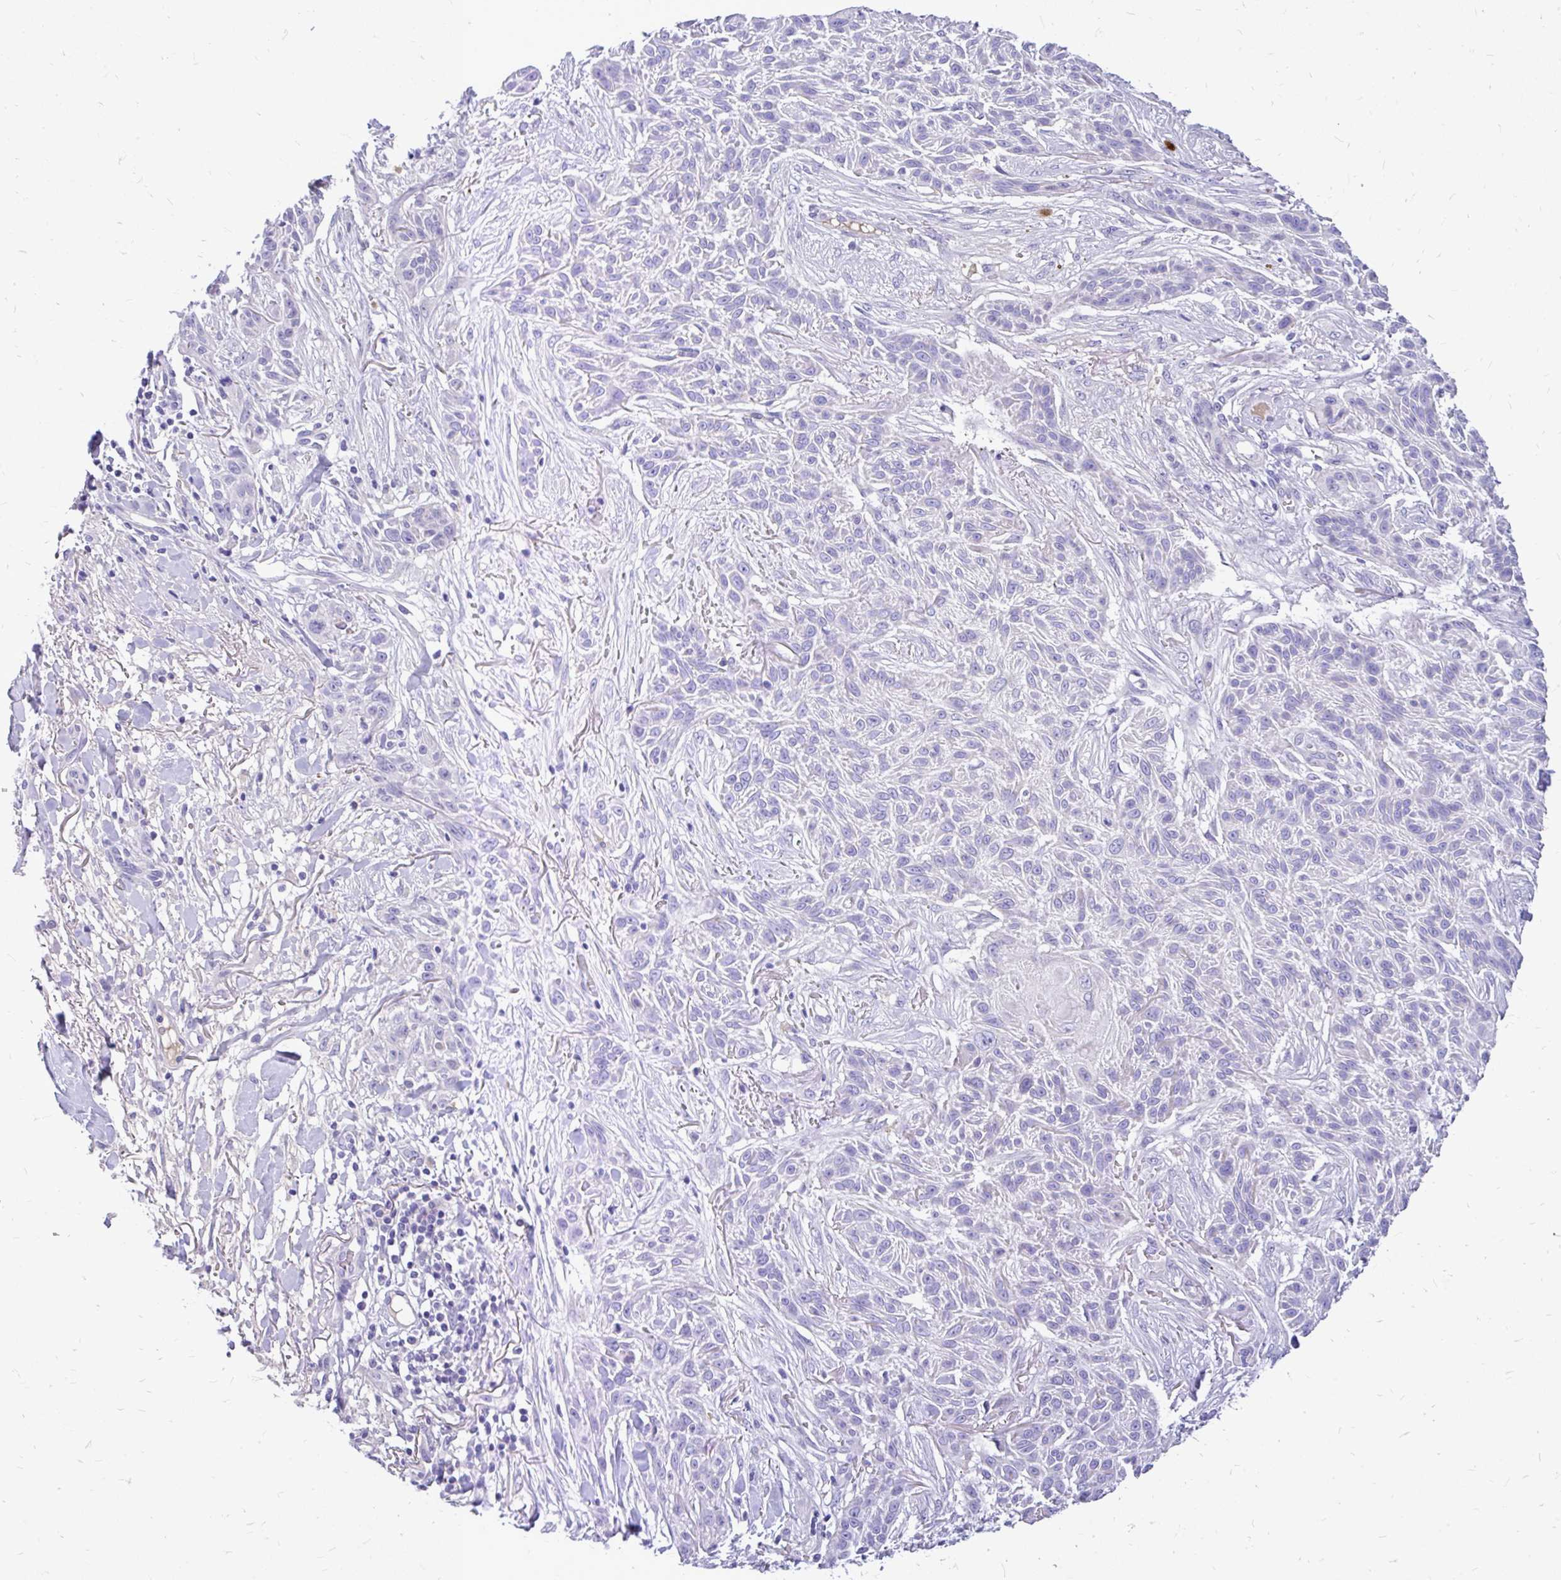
{"staining": {"intensity": "negative", "quantity": "none", "location": "none"}, "tissue": "skin cancer", "cell_type": "Tumor cells", "image_type": "cancer", "snomed": [{"axis": "morphology", "description": "Squamous cell carcinoma, NOS"}, {"axis": "topography", "description": "Skin"}], "caption": "IHC micrograph of neoplastic tissue: squamous cell carcinoma (skin) stained with DAB (3,3'-diaminobenzidine) exhibits no significant protein positivity in tumor cells.", "gene": "MAP1LC3A", "patient": {"sex": "male", "age": 86}}